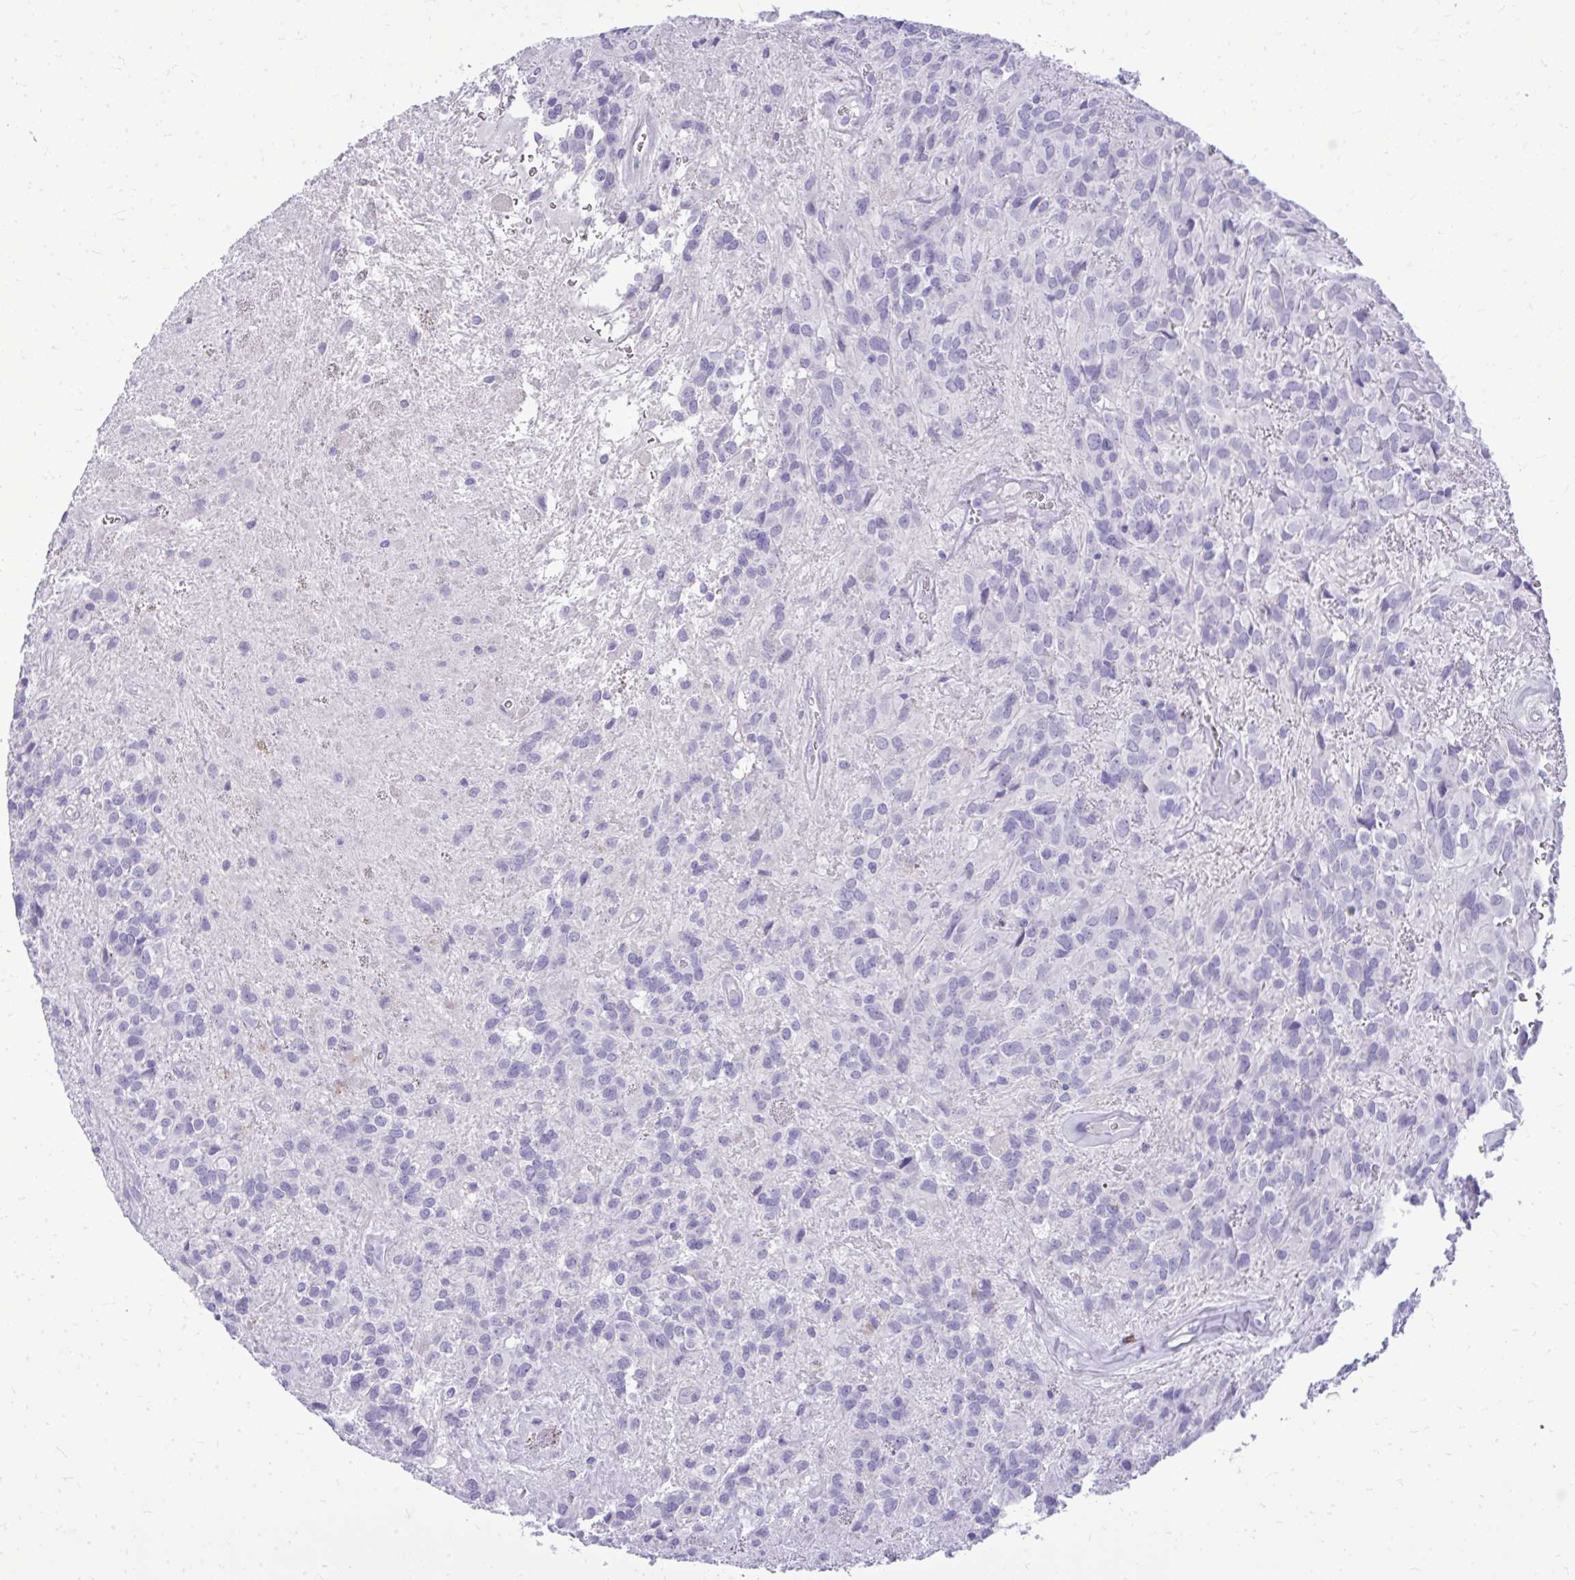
{"staining": {"intensity": "negative", "quantity": "none", "location": "none"}, "tissue": "glioma", "cell_type": "Tumor cells", "image_type": "cancer", "snomed": [{"axis": "morphology", "description": "Glioma, malignant, Low grade"}, {"axis": "topography", "description": "Brain"}], "caption": "This is a micrograph of immunohistochemistry staining of low-grade glioma (malignant), which shows no expression in tumor cells. (Brightfield microscopy of DAB immunohistochemistry at high magnification).", "gene": "BCL6B", "patient": {"sex": "male", "age": 56}}